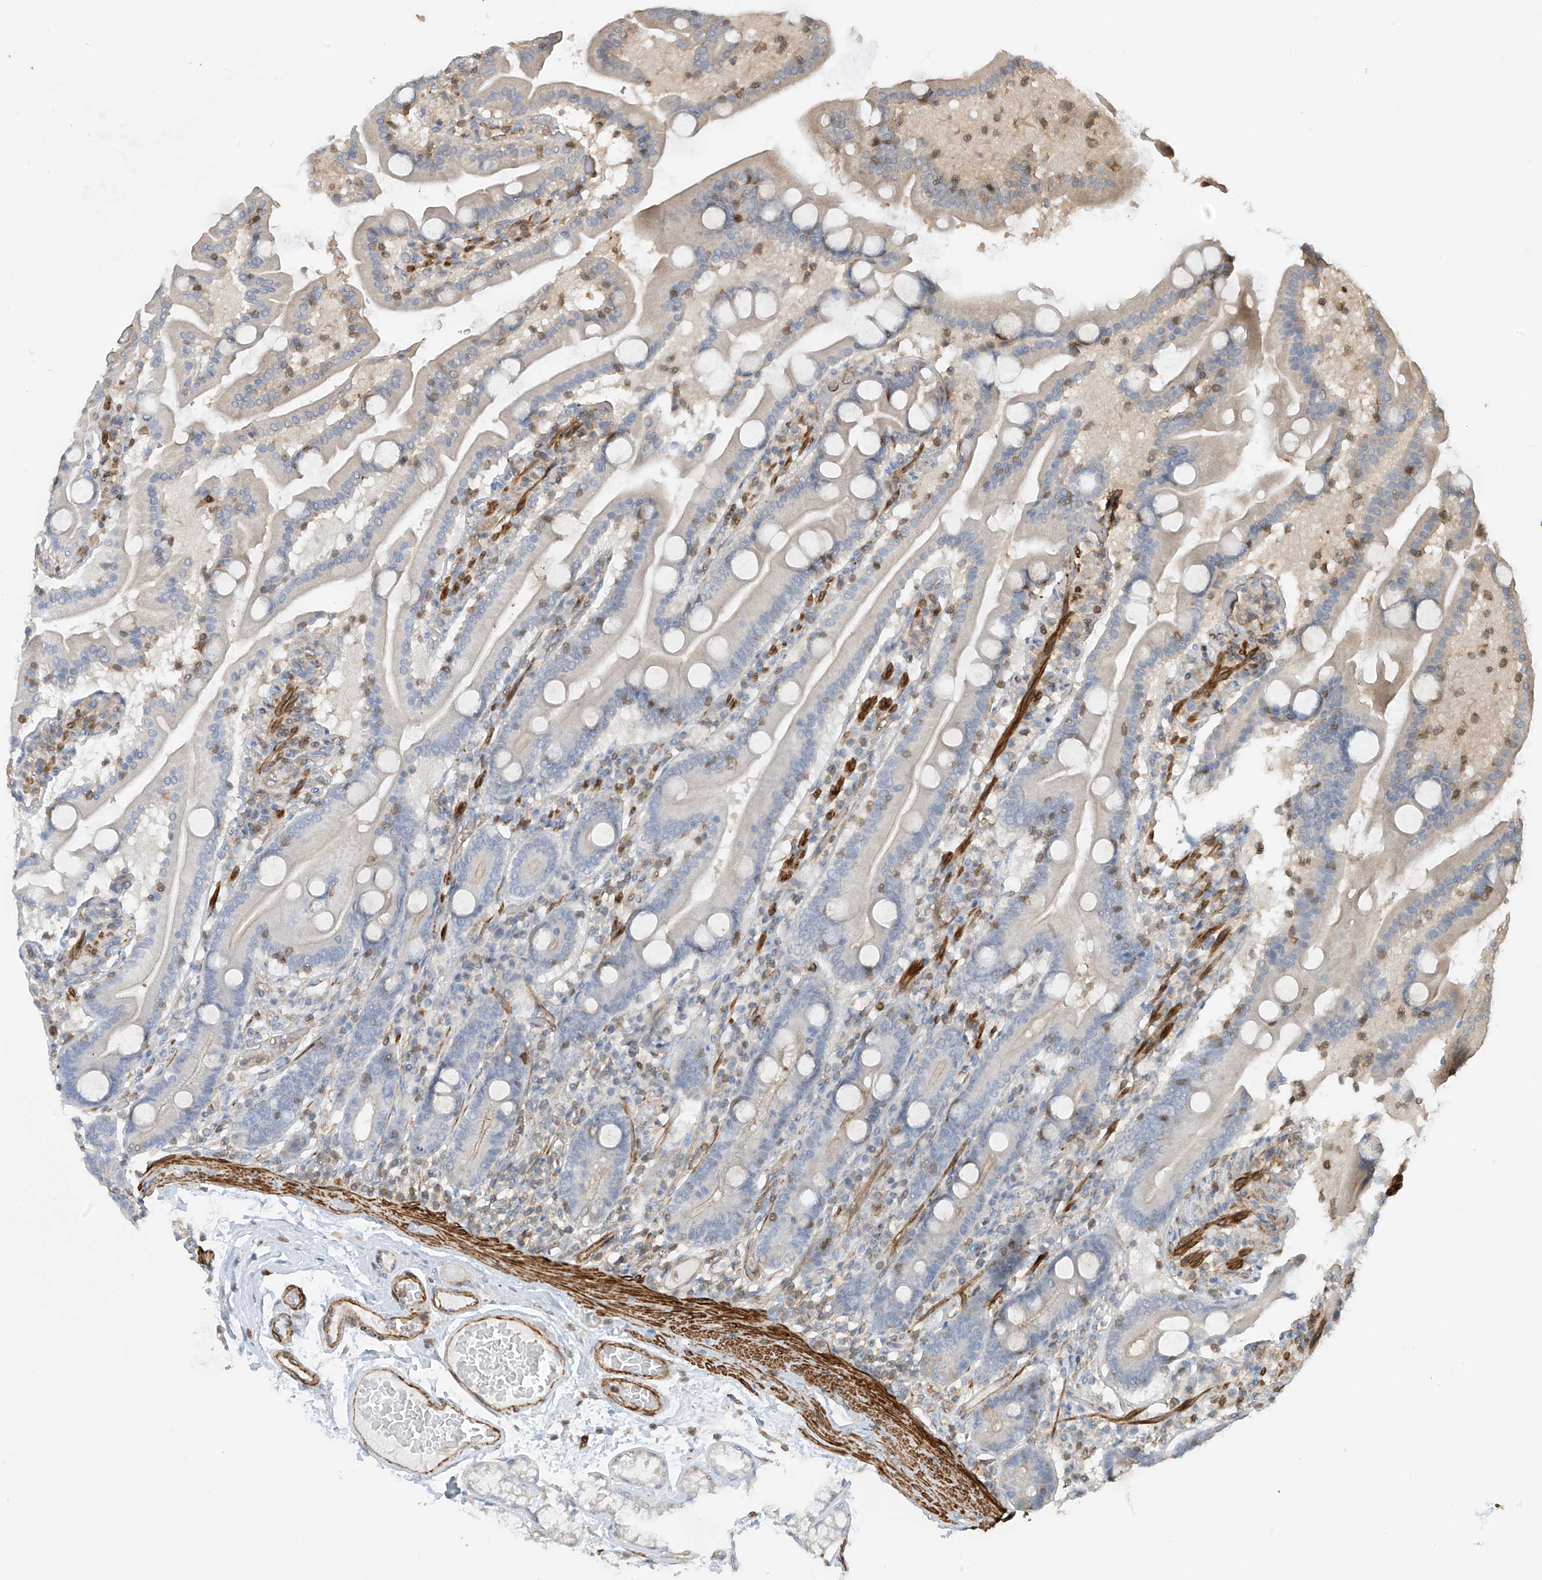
{"staining": {"intensity": "negative", "quantity": "none", "location": "none"}, "tissue": "duodenum", "cell_type": "Glandular cells", "image_type": "normal", "snomed": [{"axis": "morphology", "description": "Normal tissue, NOS"}, {"axis": "topography", "description": "Duodenum"}], "caption": "Benign duodenum was stained to show a protein in brown. There is no significant positivity in glandular cells.", "gene": "SH3BGRL3", "patient": {"sex": "male", "age": 55}}